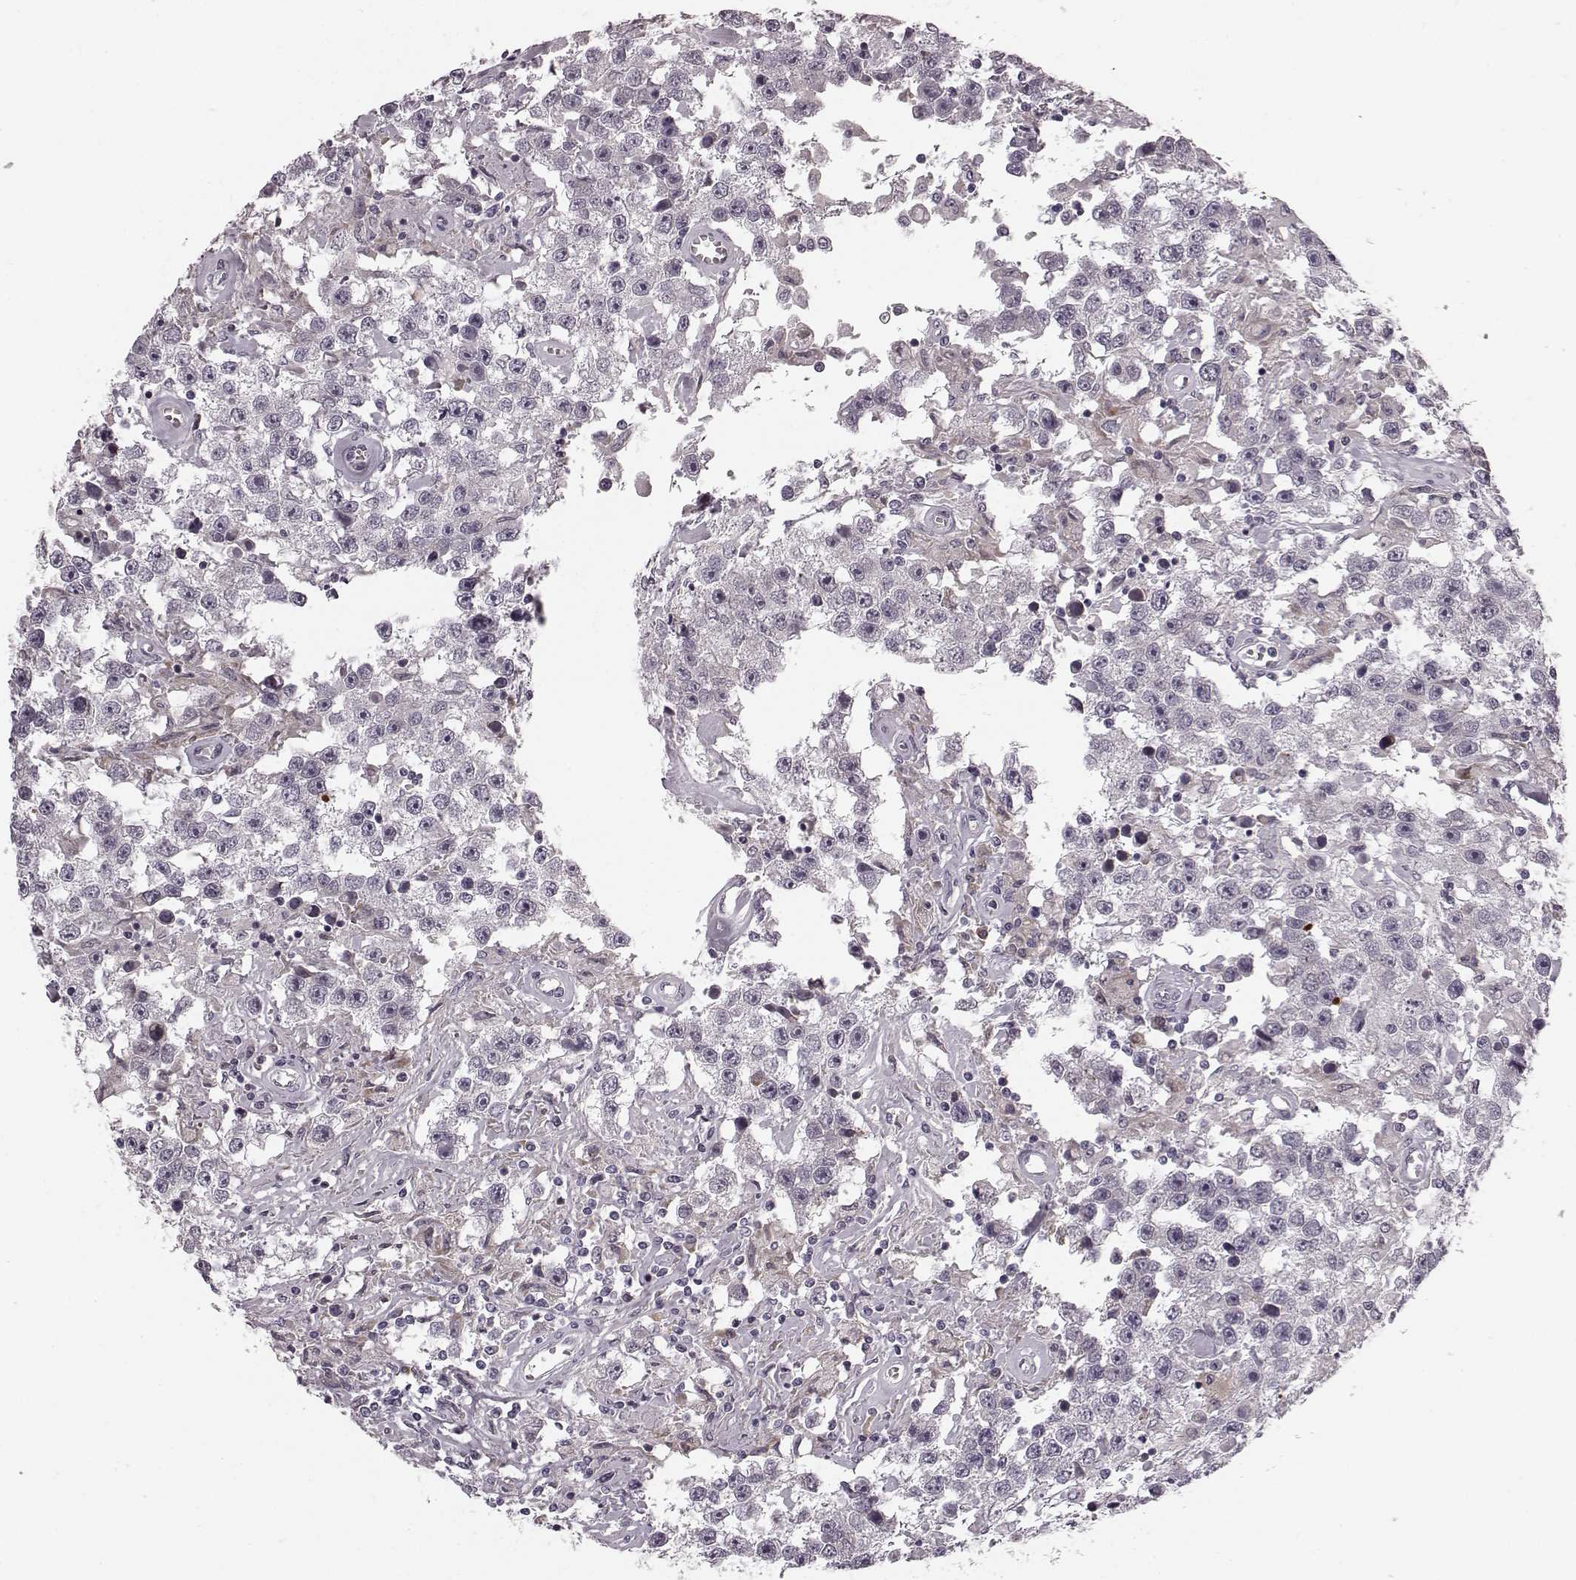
{"staining": {"intensity": "negative", "quantity": "none", "location": "none"}, "tissue": "testis cancer", "cell_type": "Tumor cells", "image_type": "cancer", "snomed": [{"axis": "morphology", "description": "Seminoma, NOS"}, {"axis": "topography", "description": "Testis"}], "caption": "IHC histopathology image of neoplastic tissue: human testis cancer stained with DAB (3,3'-diaminobenzidine) demonstrates no significant protein expression in tumor cells.", "gene": "FAM234B", "patient": {"sex": "male", "age": 43}}